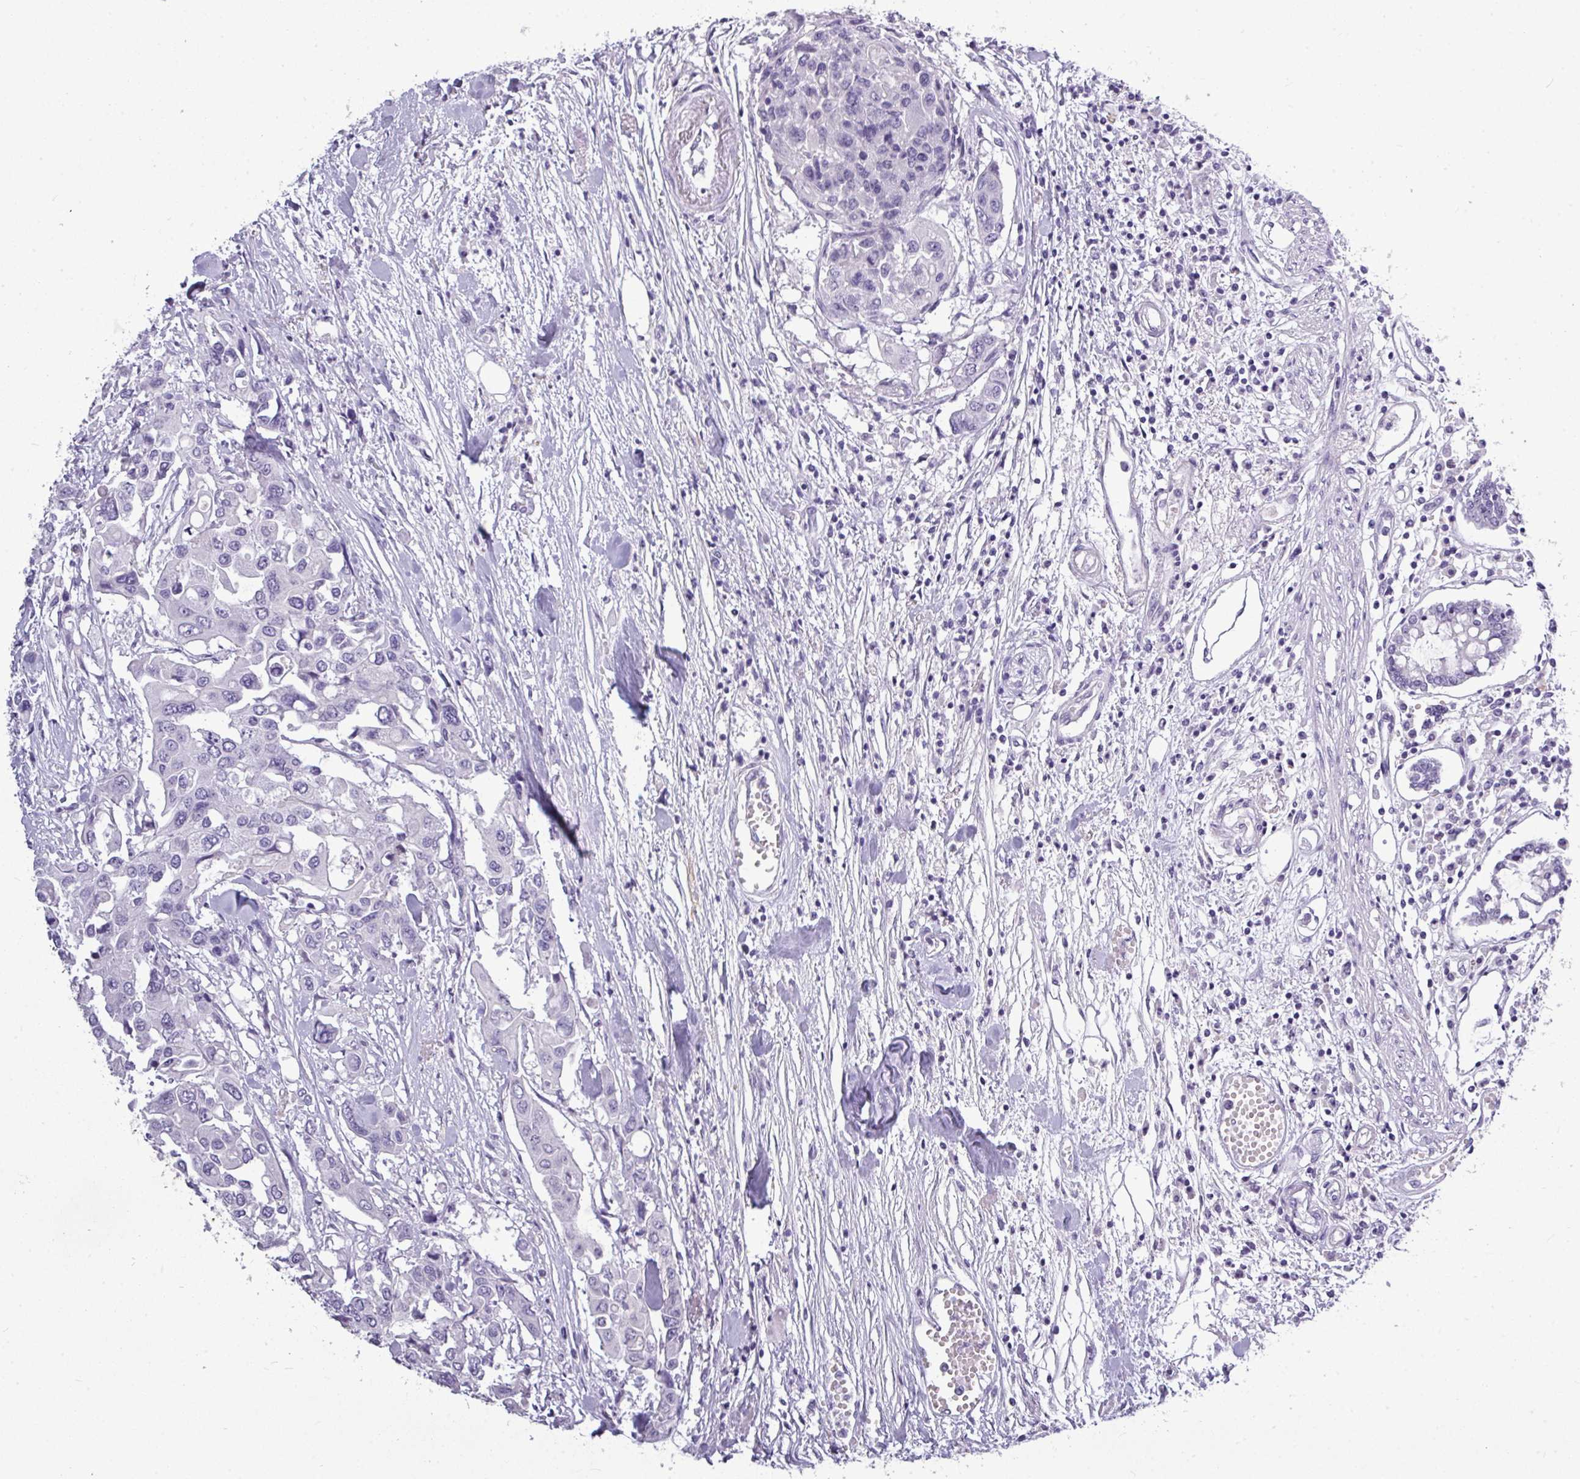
{"staining": {"intensity": "negative", "quantity": "none", "location": "none"}, "tissue": "colorectal cancer", "cell_type": "Tumor cells", "image_type": "cancer", "snomed": [{"axis": "morphology", "description": "Adenocarcinoma, NOS"}, {"axis": "topography", "description": "Colon"}], "caption": "DAB (3,3'-diaminobenzidine) immunohistochemical staining of human adenocarcinoma (colorectal) shows no significant positivity in tumor cells.", "gene": "TMEM91", "patient": {"sex": "male", "age": 77}}